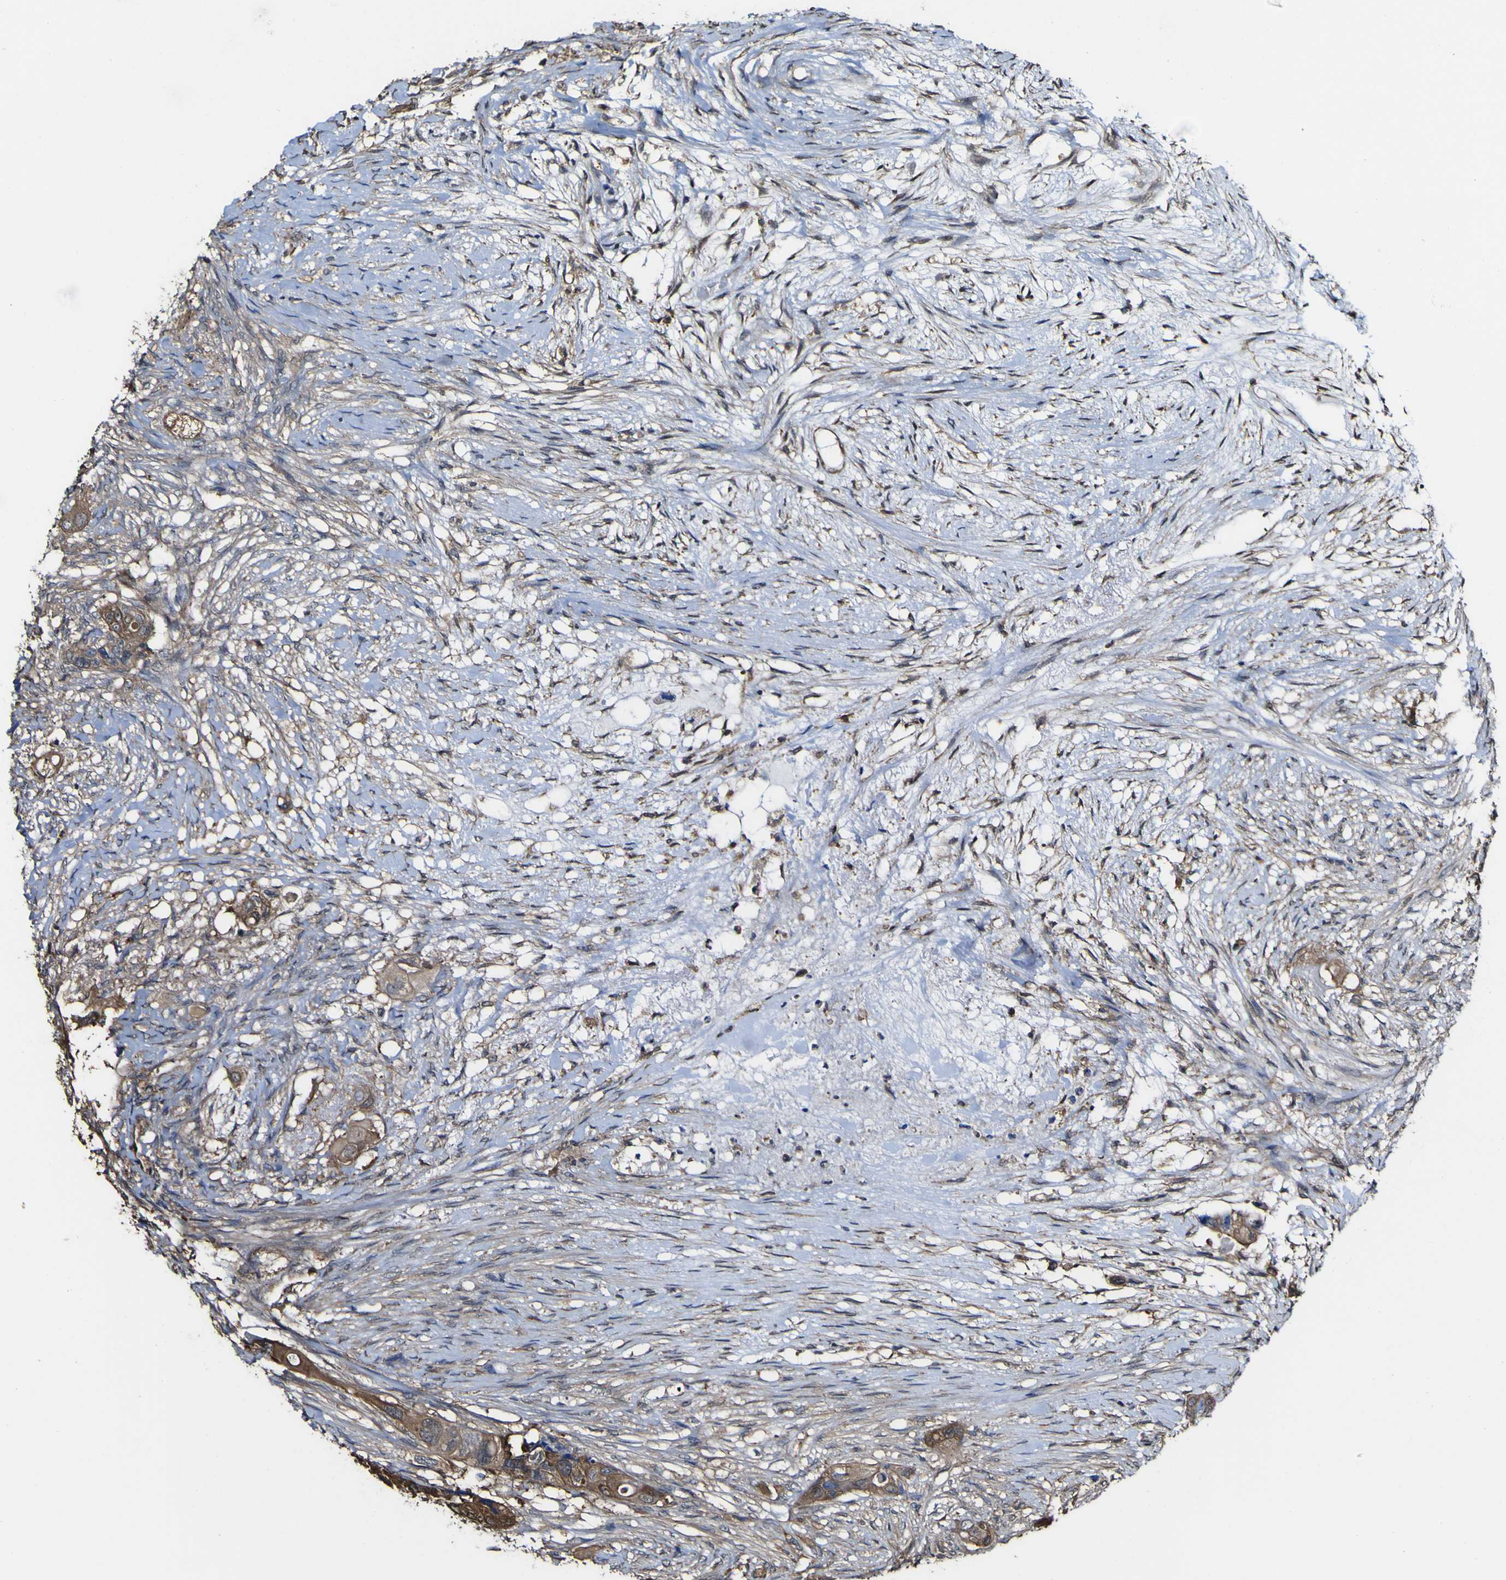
{"staining": {"intensity": "moderate", "quantity": ">75%", "location": "cytoplasmic/membranous"}, "tissue": "colorectal cancer", "cell_type": "Tumor cells", "image_type": "cancer", "snomed": [{"axis": "morphology", "description": "Adenocarcinoma, NOS"}, {"axis": "topography", "description": "Colon"}], "caption": "An image of colorectal cancer (adenocarcinoma) stained for a protein exhibits moderate cytoplasmic/membranous brown staining in tumor cells.", "gene": "PTPRR", "patient": {"sex": "female", "age": 57}}